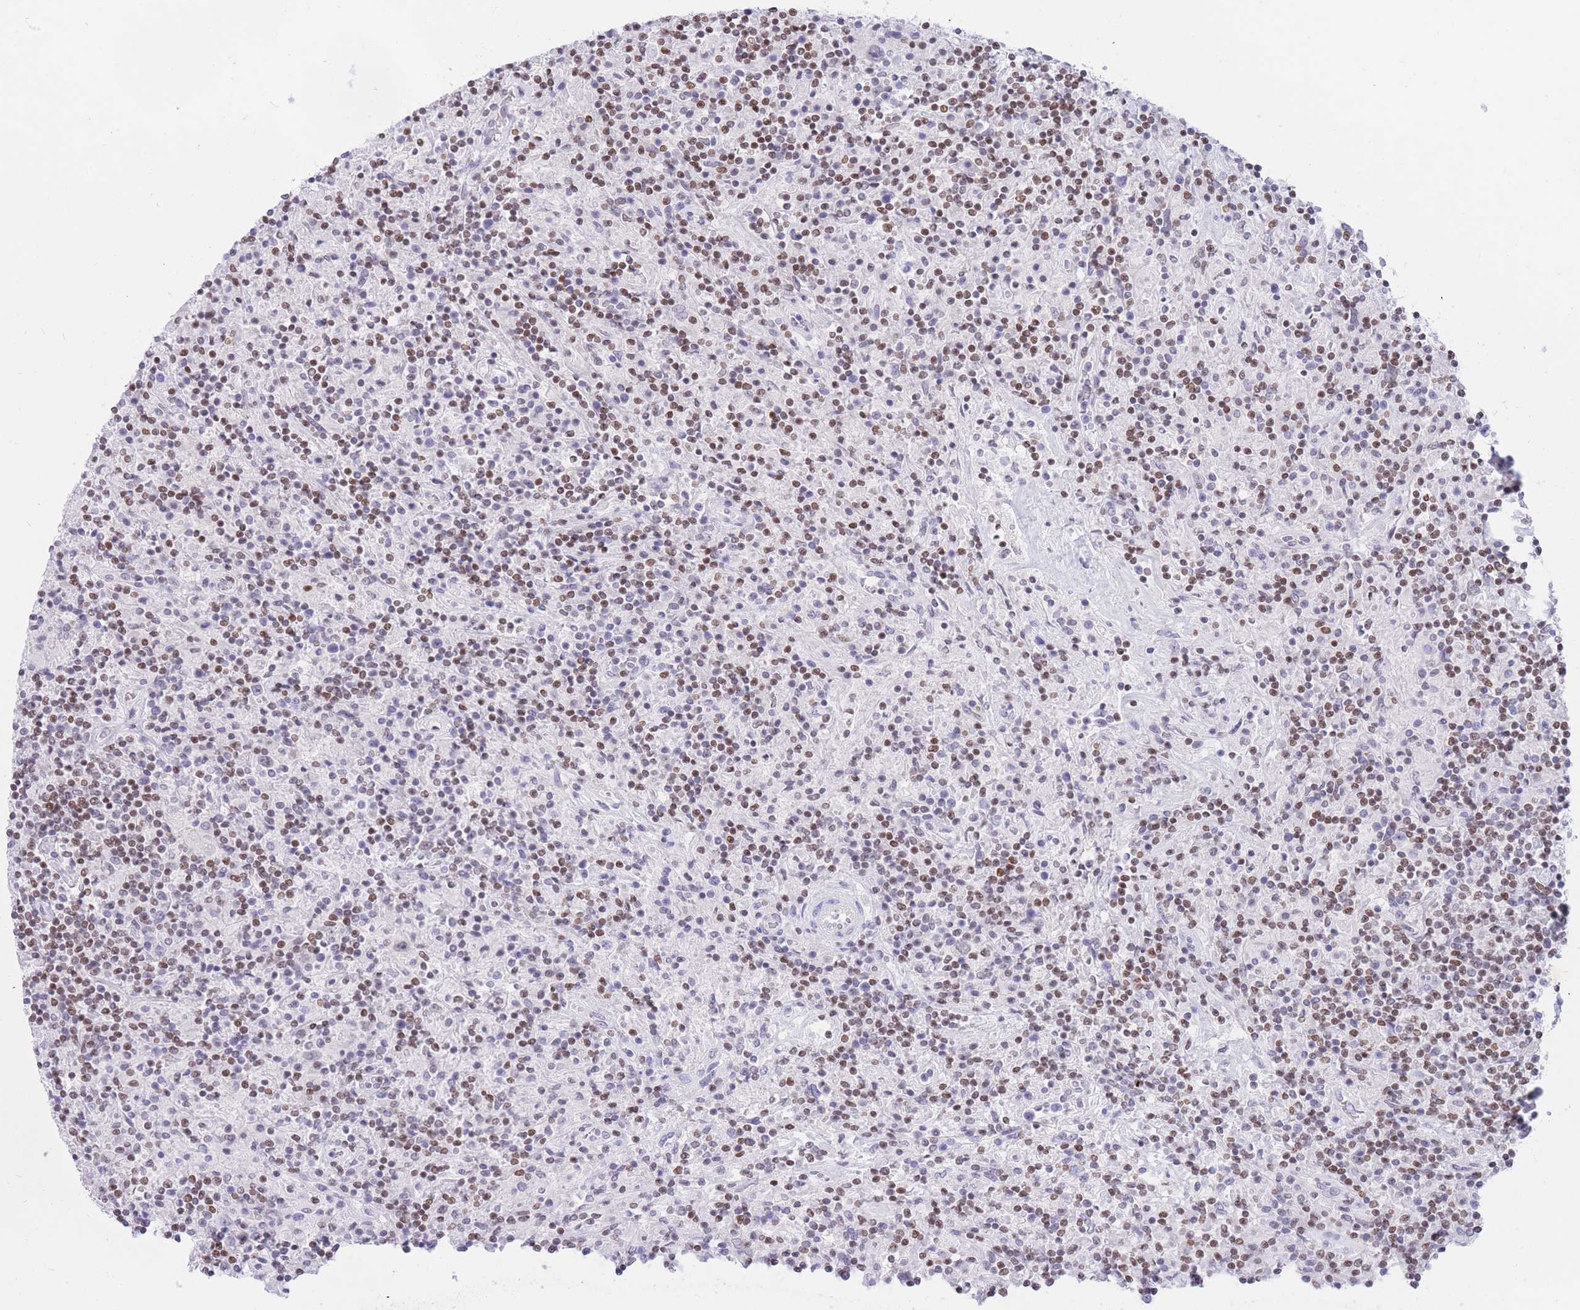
{"staining": {"intensity": "negative", "quantity": "none", "location": "none"}, "tissue": "lymphoma", "cell_type": "Tumor cells", "image_type": "cancer", "snomed": [{"axis": "morphology", "description": "Hodgkin's disease, NOS"}, {"axis": "topography", "description": "Lymph node"}], "caption": "A high-resolution image shows immunohistochemistry staining of lymphoma, which exhibits no significant expression in tumor cells. The staining is performed using DAB (3,3'-diaminobenzidine) brown chromogen with nuclei counter-stained in using hematoxylin.", "gene": "HMGN1", "patient": {"sex": "male", "age": 70}}